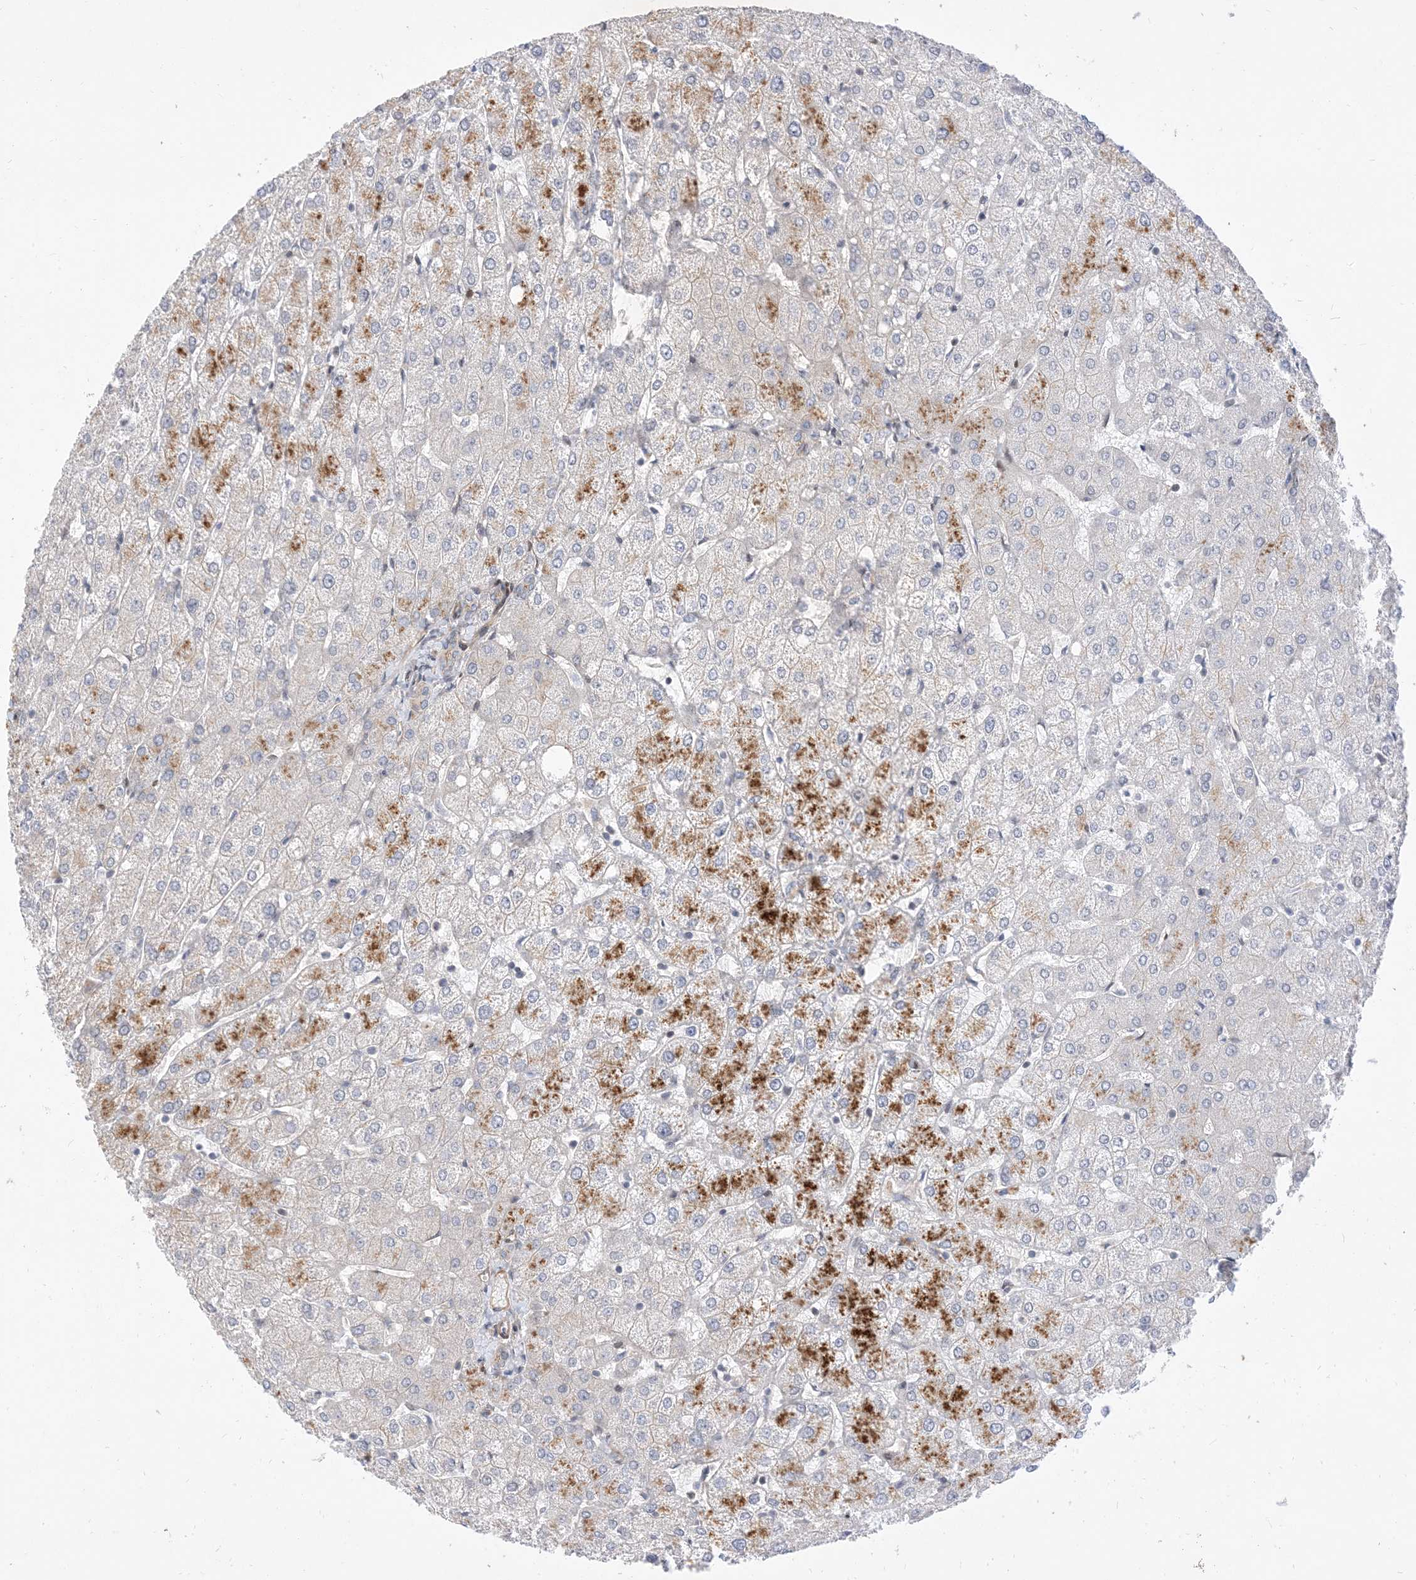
{"staining": {"intensity": "negative", "quantity": "none", "location": "none"}, "tissue": "liver", "cell_type": "Cholangiocytes", "image_type": "normal", "snomed": [{"axis": "morphology", "description": "Normal tissue, NOS"}, {"axis": "topography", "description": "Liver"}], "caption": "Unremarkable liver was stained to show a protein in brown. There is no significant staining in cholangiocytes. (DAB IHC visualized using brightfield microscopy, high magnification).", "gene": "TYSND1", "patient": {"sex": "female", "age": 54}}